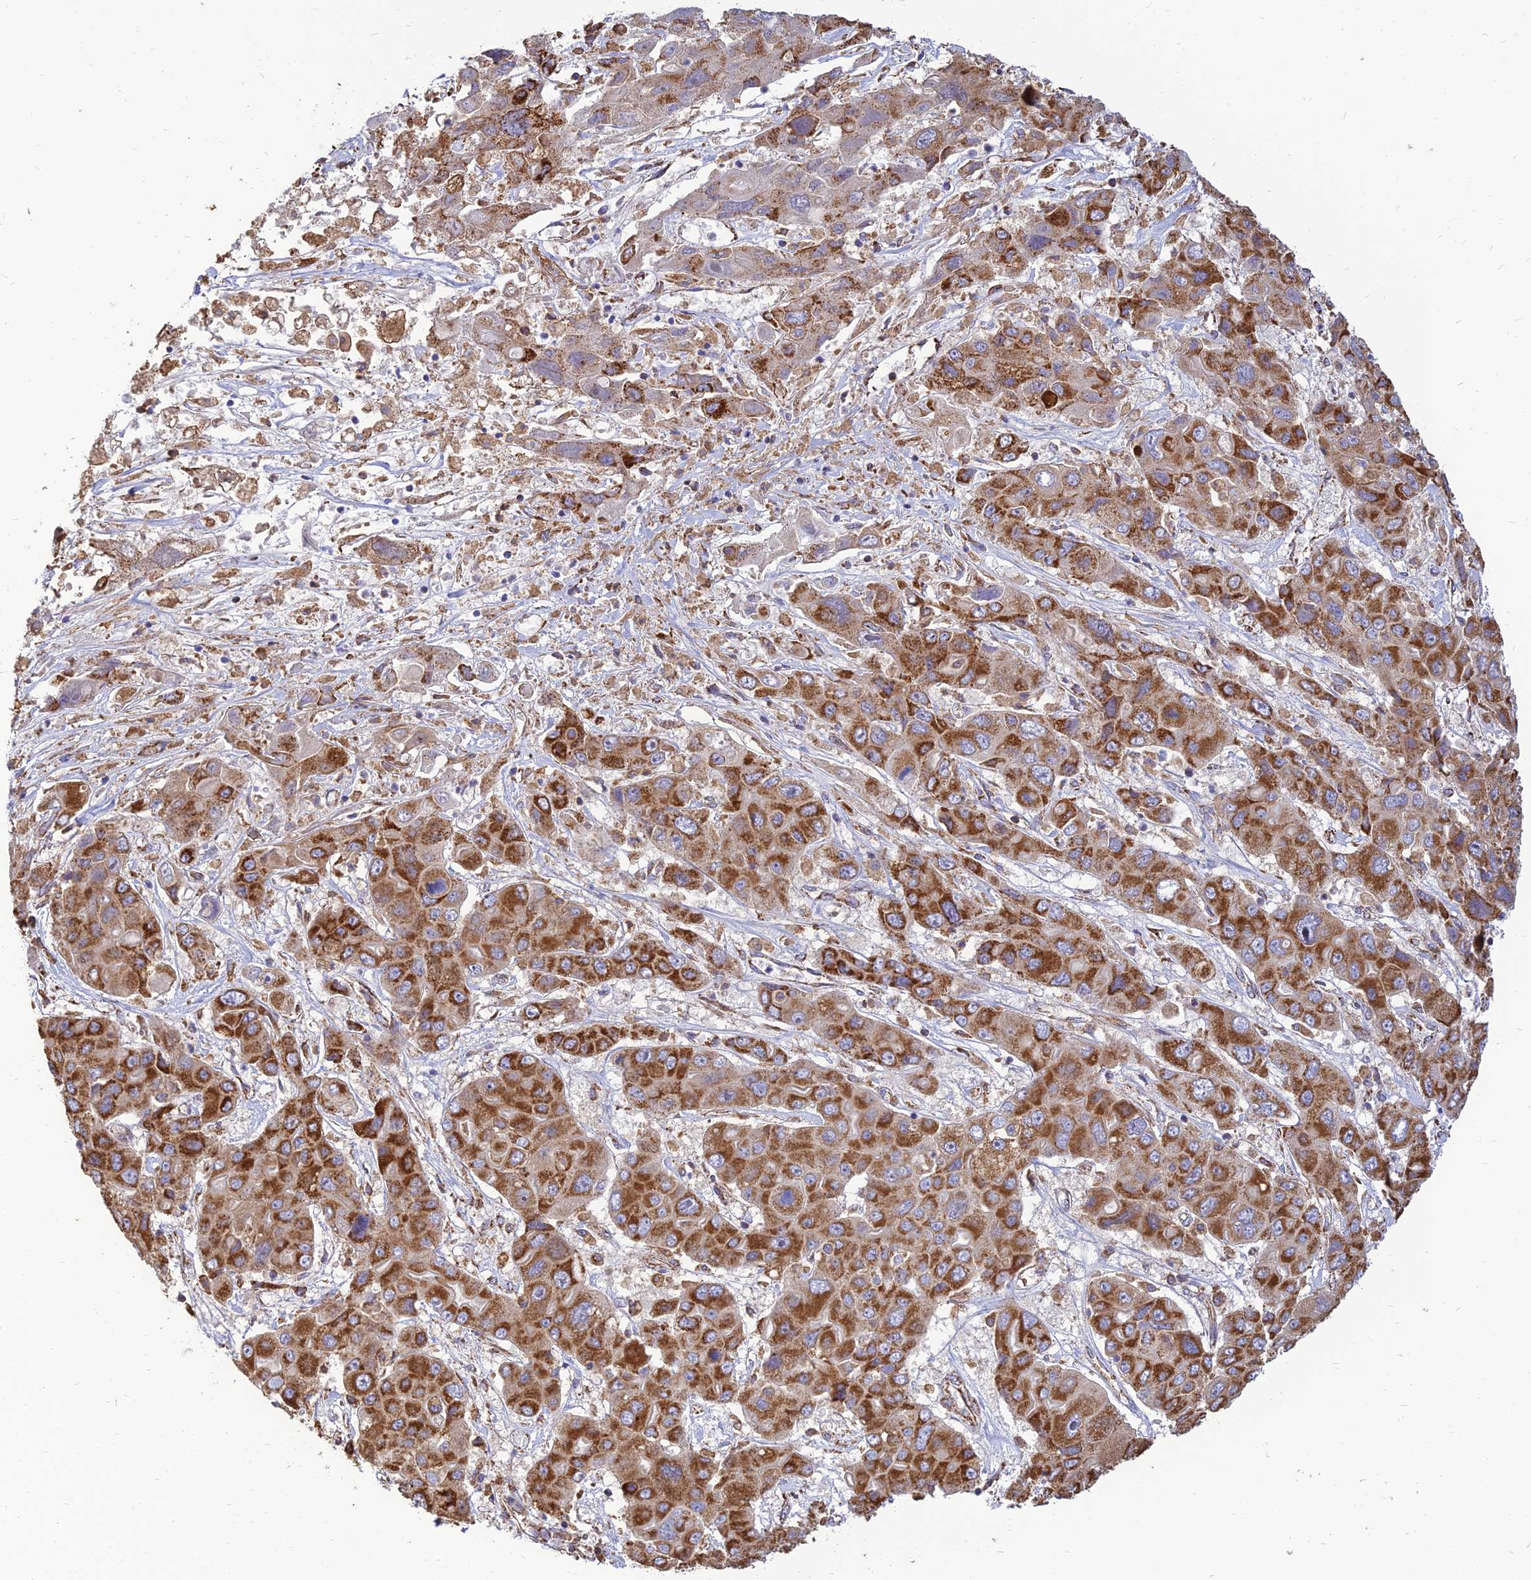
{"staining": {"intensity": "strong", "quantity": ">75%", "location": "cytoplasmic/membranous"}, "tissue": "liver cancer", "cell_type": "Tumor cells", "image_type": "cancer", "snomed": [{"axis": "morphology", "description": "Cholangiocarcinoma"}, {"axis": "topography", "description": "Liver"}], "caption": "Immunohistochemistry photomicrograph of human liver cancer stained for a protein (brown), which reveals high levels of strong cytoplasmic/membranous positivity in about >75% of tumor cells.", "gene": "THUMPD2", "patient": {"sex": "male", "age": 67}}